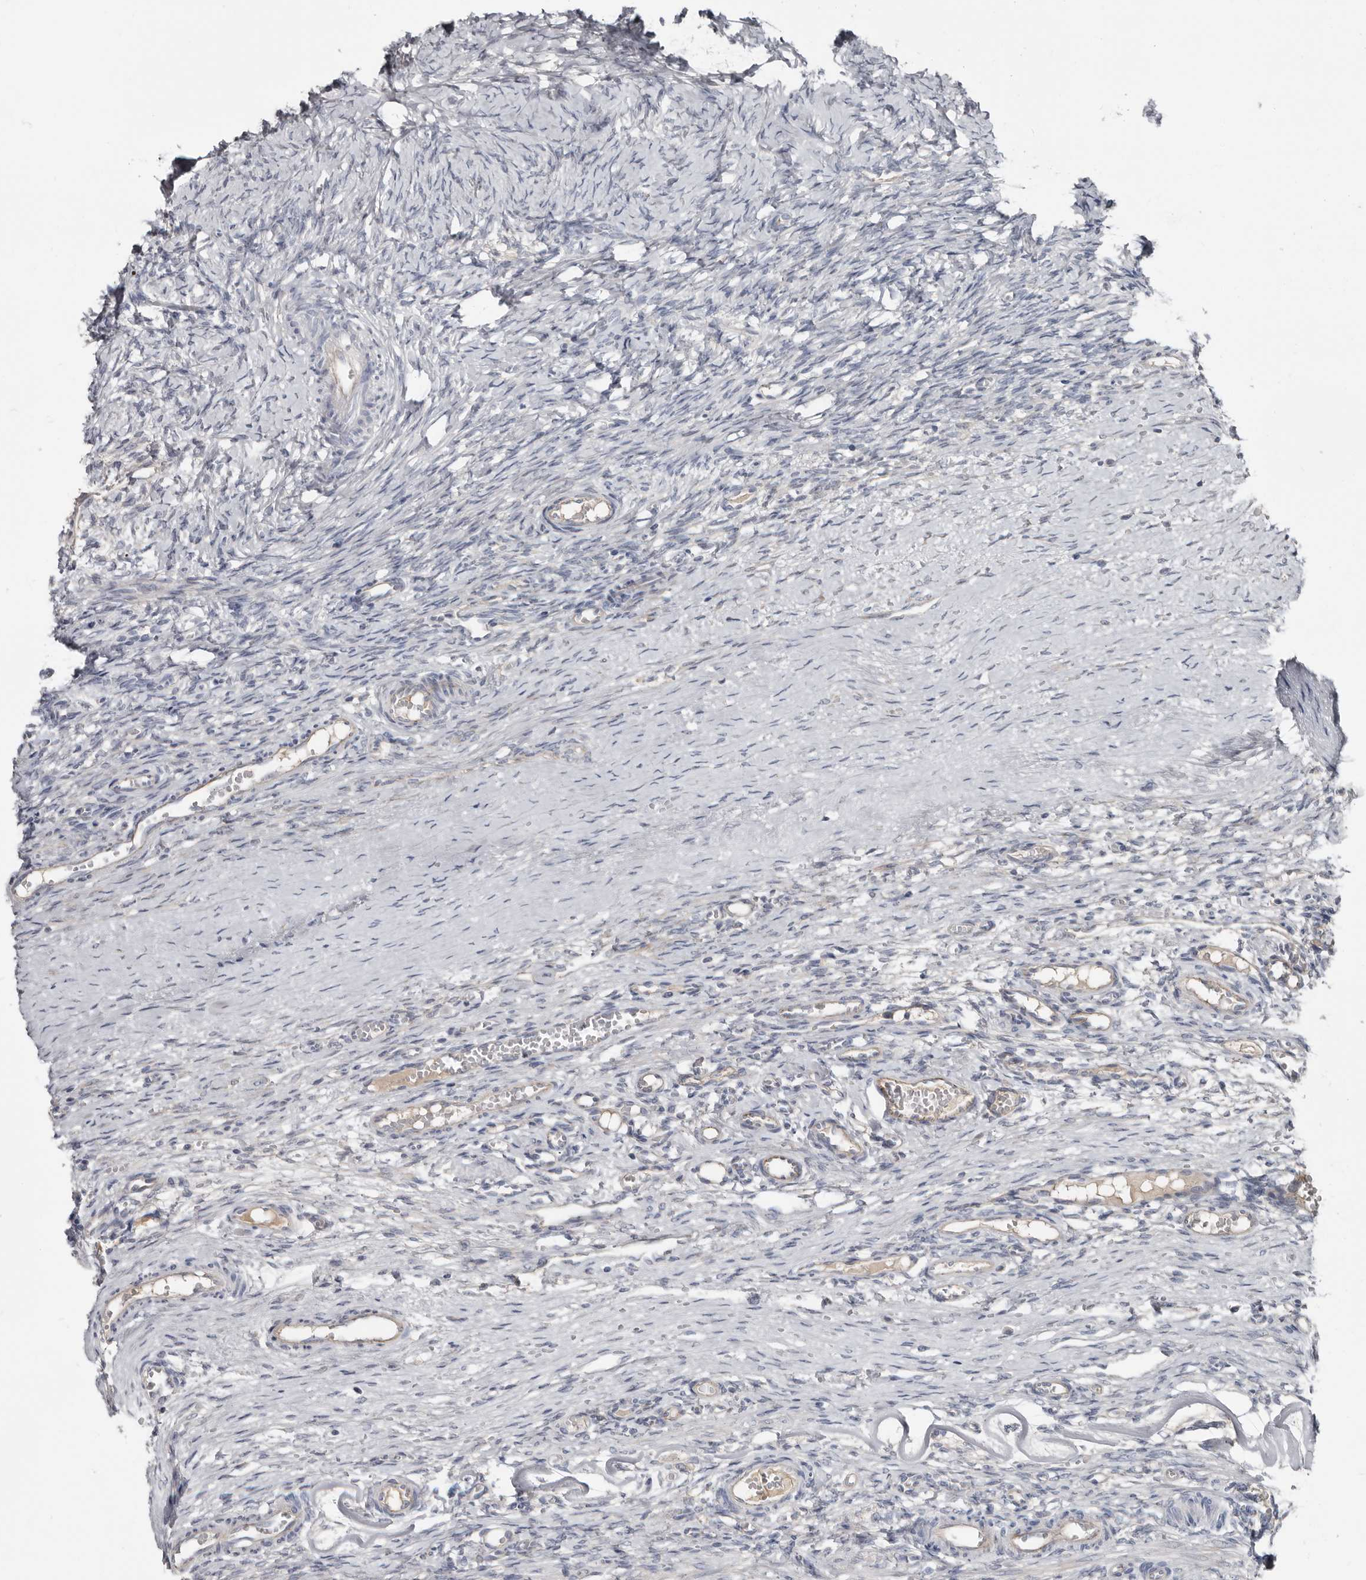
{"staining": {"intensity": "negative", "quantity": "none", "location": "none"}, "tissue": "ovary", "cell_type": "Ovarian stroma cells", "image_type": "normal", "snomed": [{"axis": "morphology", "description": "Adenocarcinoma, NOS"}, {"axis": "topography", "description": "Endometrium"}], "caption": "Immunohistochemistry (IHC) histopathology image of benign ovary: ovary stained with DAB shows no significant protein staining in ovarian stroma cells. (Brightfield microscopy of DAB immunohistochemistry (IHC) at high magnification).", "gene": "ZNF114", "patient": {"sex": "female", "age": 32}}